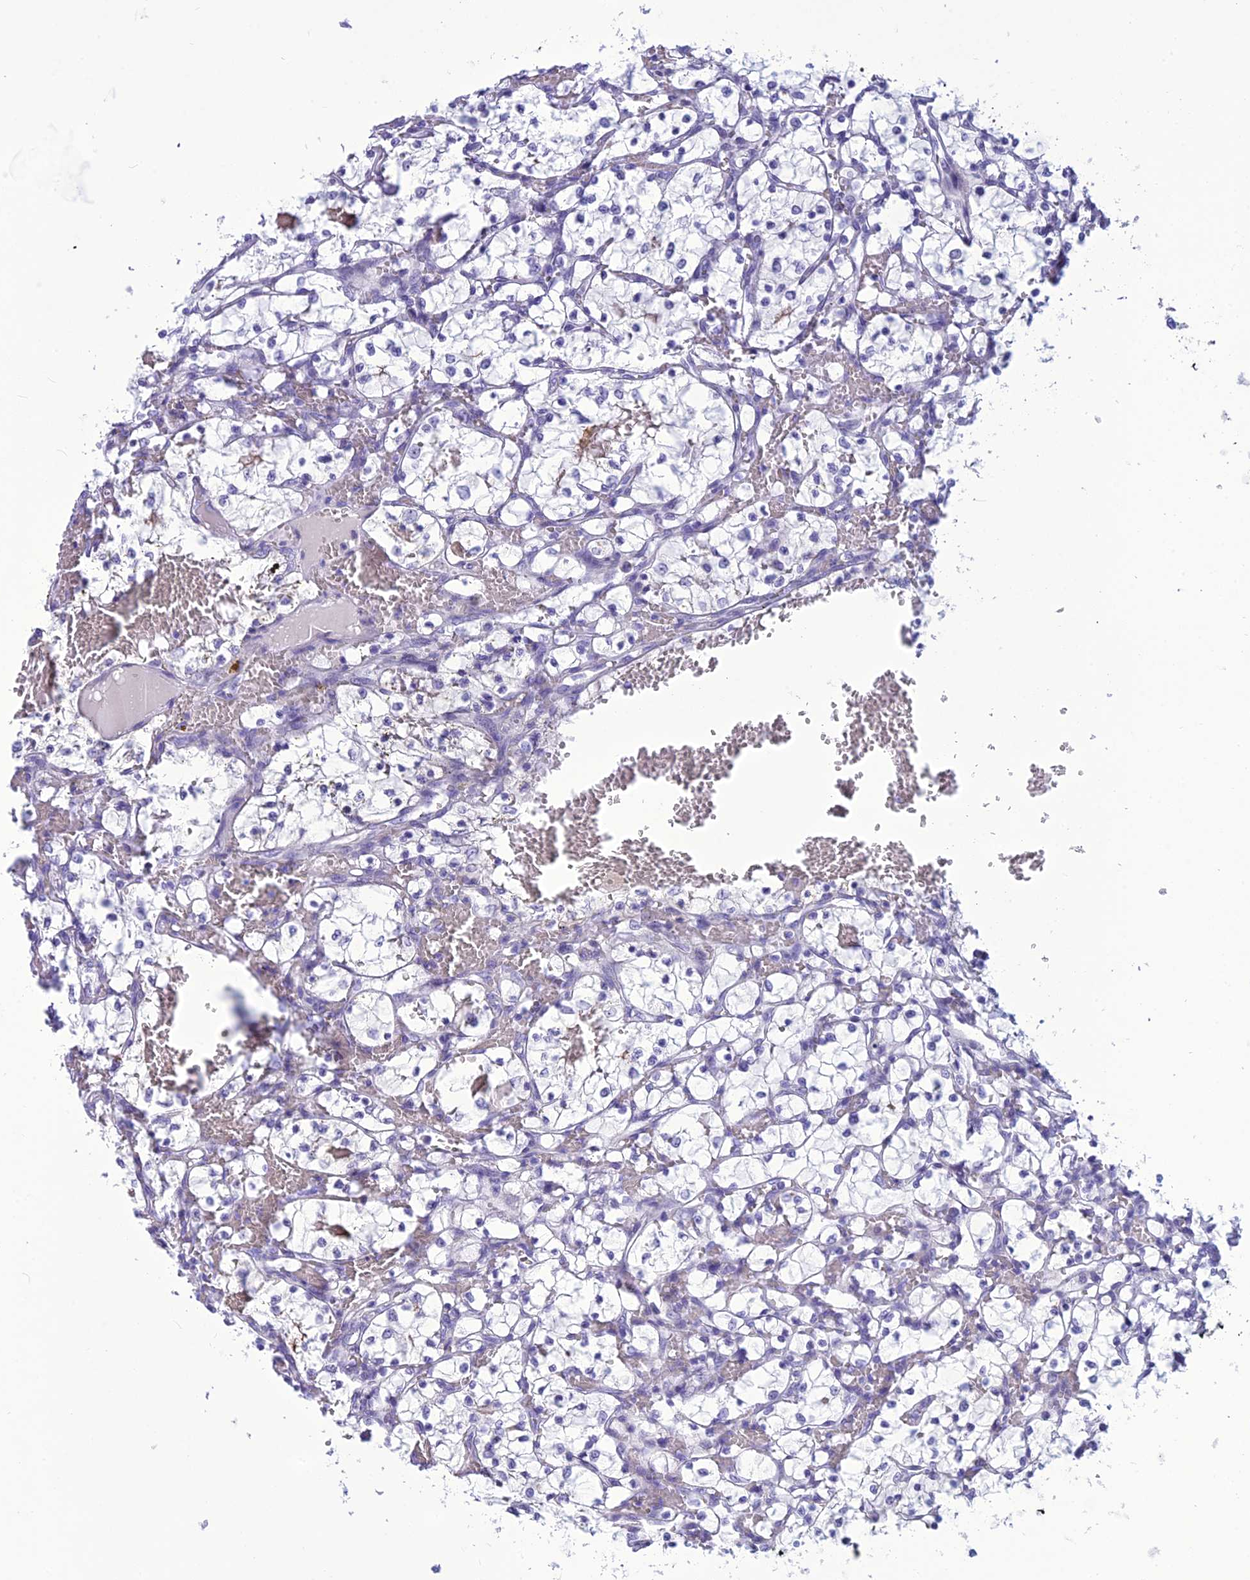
{"staining": {"intensity": "negative", "quantity": "none", "location": "none"}, "tissue": "renal cancer", "cell_type": "Tumor cells", "image_type": "cancer", "snomed": [{"axis": "morphology", "description": "Adenocarcinoma, NOS"}, {"axis": "topography", "description": "Kidney"}], "caption": "Protein analysis of adenocarcinoma (renal) displays no significant expression in tumor cells.", "gene": "BBS2", "patient": {"sex": "female", "age": 69}}